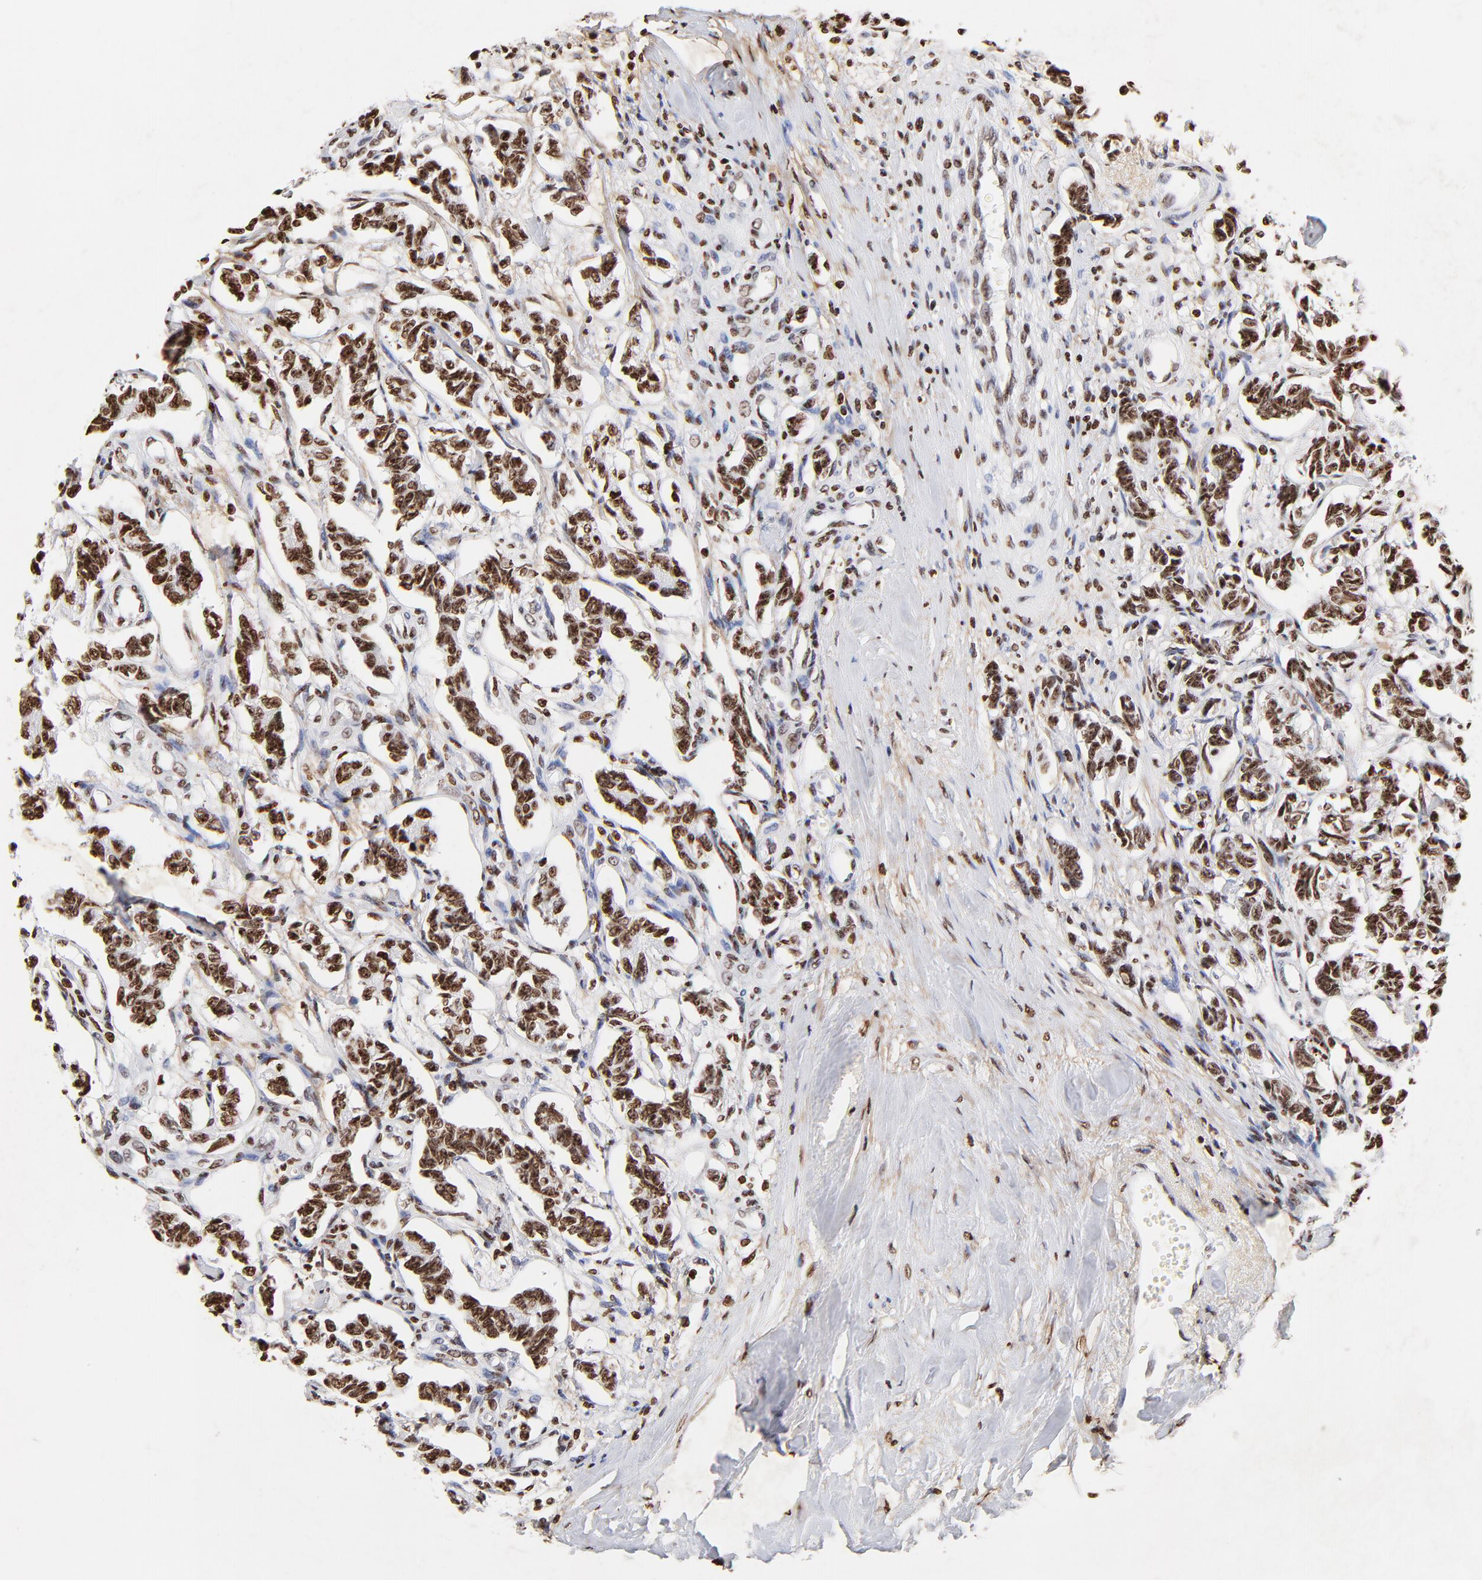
{"staining": {"intensity": "strong", "quantity": ">75%", "location": "nuclear"}, "tissue": "renal cancer", "cell_type": "Tumor cells", "image_type": "cancer", "snomed": [{"axis": "morphology", "description": "Carcinoid, malignant, NOS"}, {"axis": "topography", "description": "Kidney"}], "caption": "Carcinoid (malignant) (renal) stained with DAB immunohistochemistry (IHC) shows high levels of strong nuclear staining in approximately >75% of tumor cells.", "gene": "FBH1", "patient": {"sex": "female", "age": 41}}